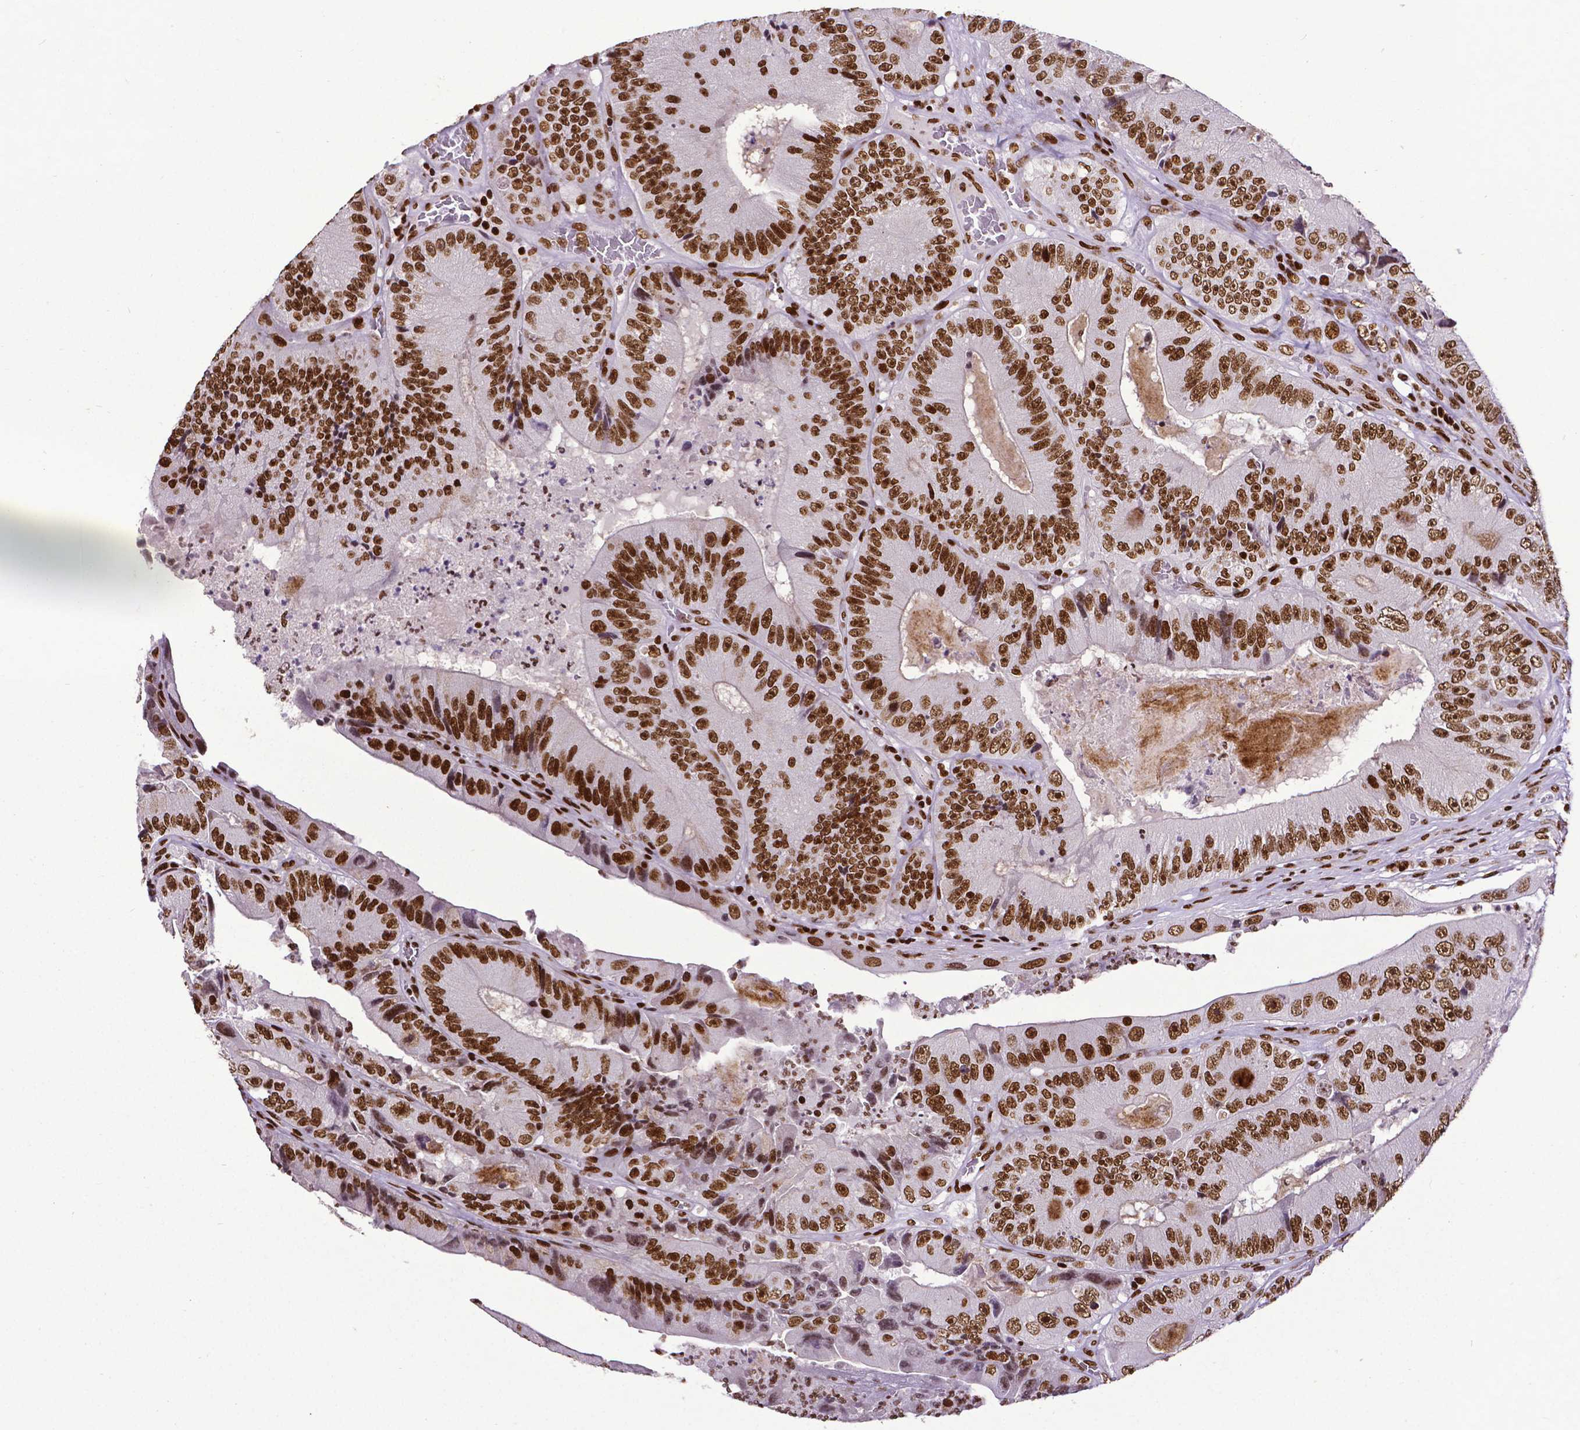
{"staining": {"intensity": "strong", "quantity": ">75%", "location": "nuclear"}, "tissue": "colorectal cancer", "cell_type": "Tumor cells", "image_type": "cancer", "snomed": [{"axis": "morphology", "description": "Adenocarcinoma, NOS"}, {"axis": "topography", "description": "Colon"}], "caption": "A photomicrograph of human colorectal cancer stained for a protein exhibits strong nuclear brown staining in tumor cells. (DAB (3,3'-diaminobenzidine) IHC, brown staining for protein, blue staining for nuclei).", "gene": "CTCF", "patient": {"sex": "female", "age": 86}}